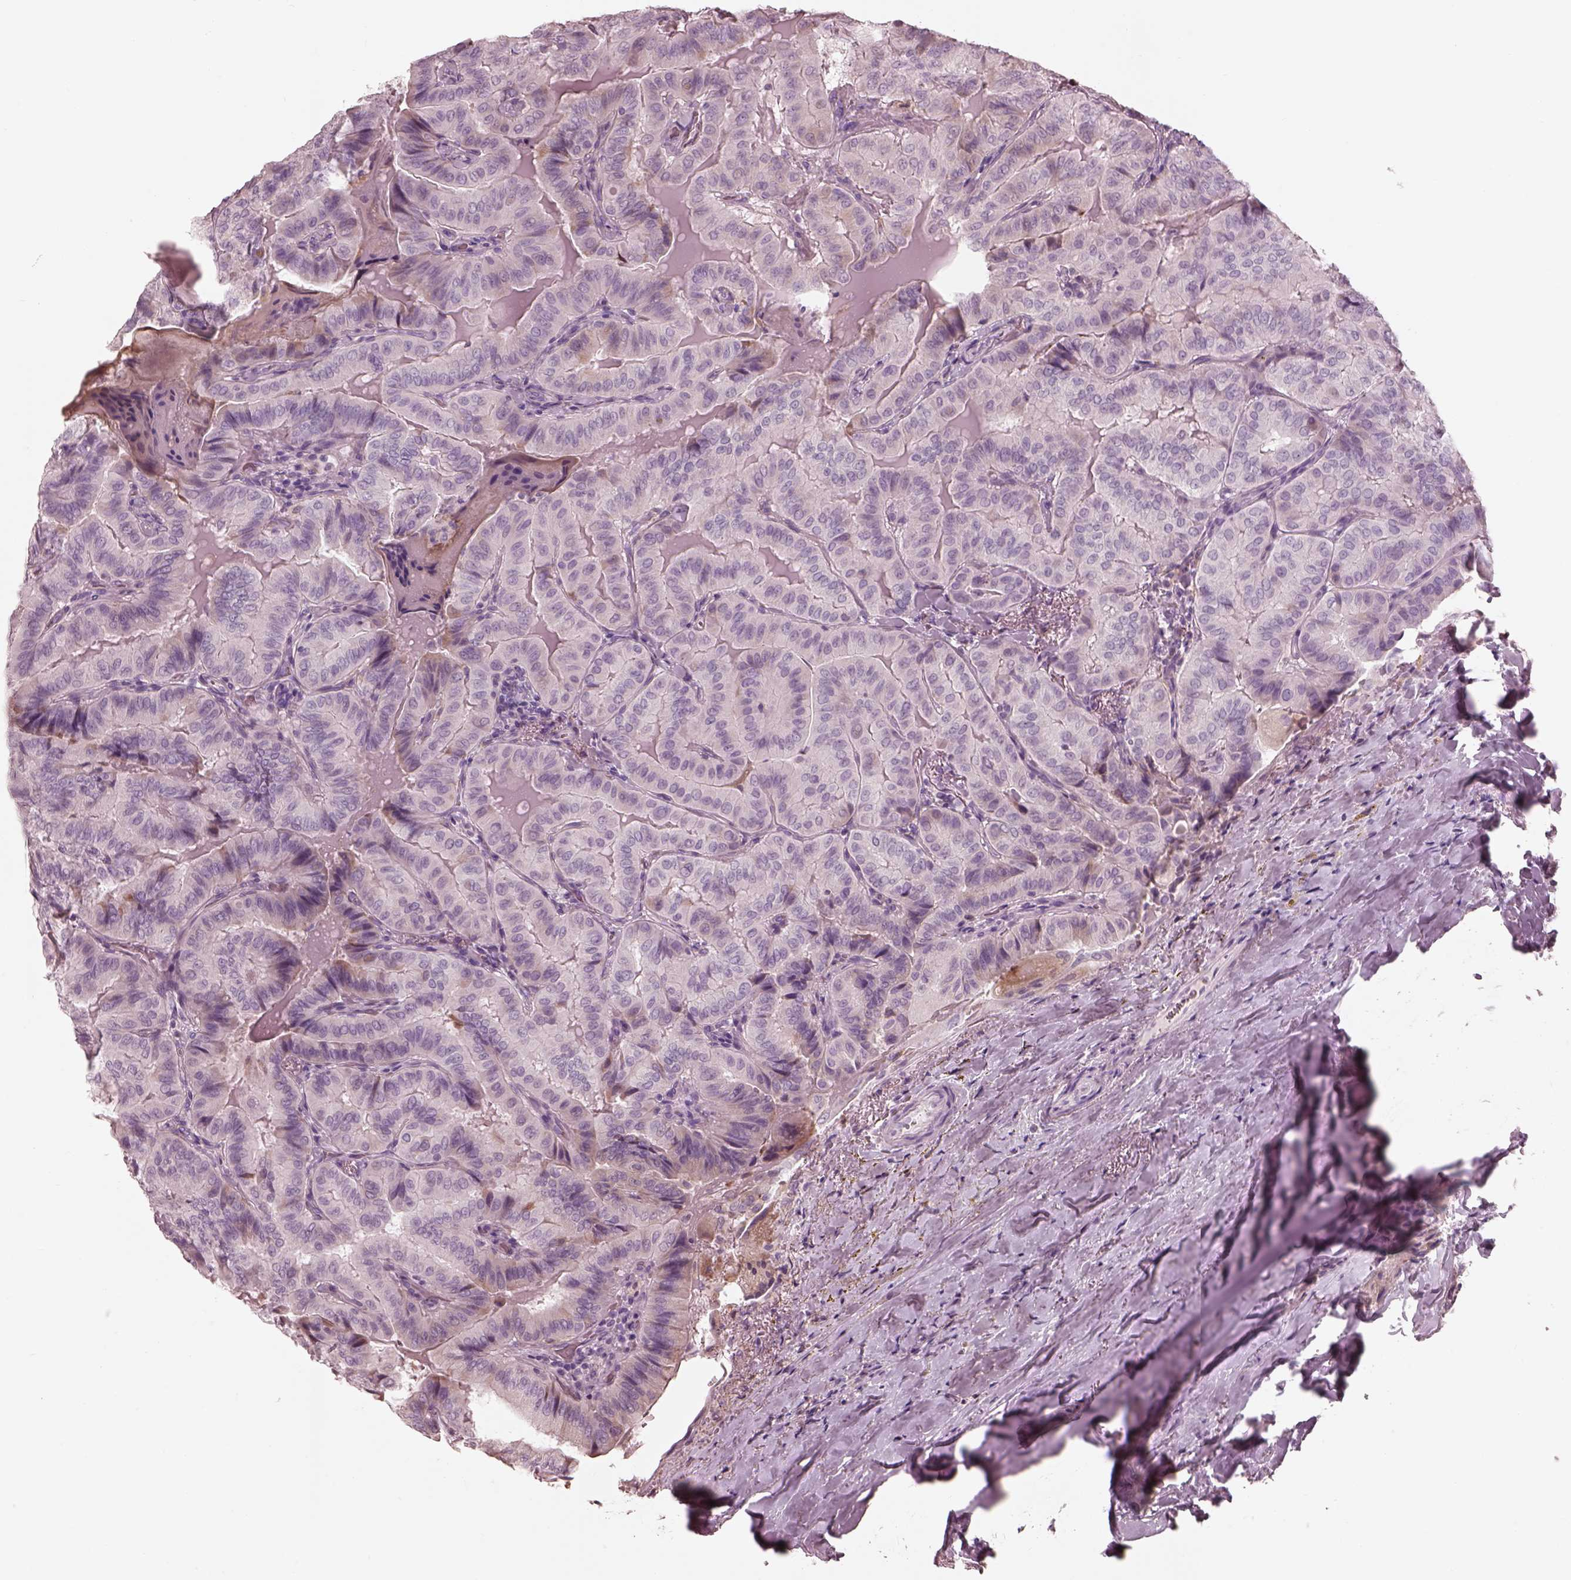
{"staining": {"intensity": "negative", "quantity": "none", "location": "none"}, "tissue": "thyroid cancer", "cell_type": "Tumor cells", "image_type": "cancer", "snomed": [{"axis": "morphology", "description": "Papillary adenocarcinoma, NOS"}, {"axis": "topography", "description": "Thyroid gland"}], "caption": "Histopathology image shows no significant protein staining in tumor cells of thyroid cancer (papillary adenocarcinoma).", "gene": "CADM2", "patient": {"sex": "female", "age": 68}}